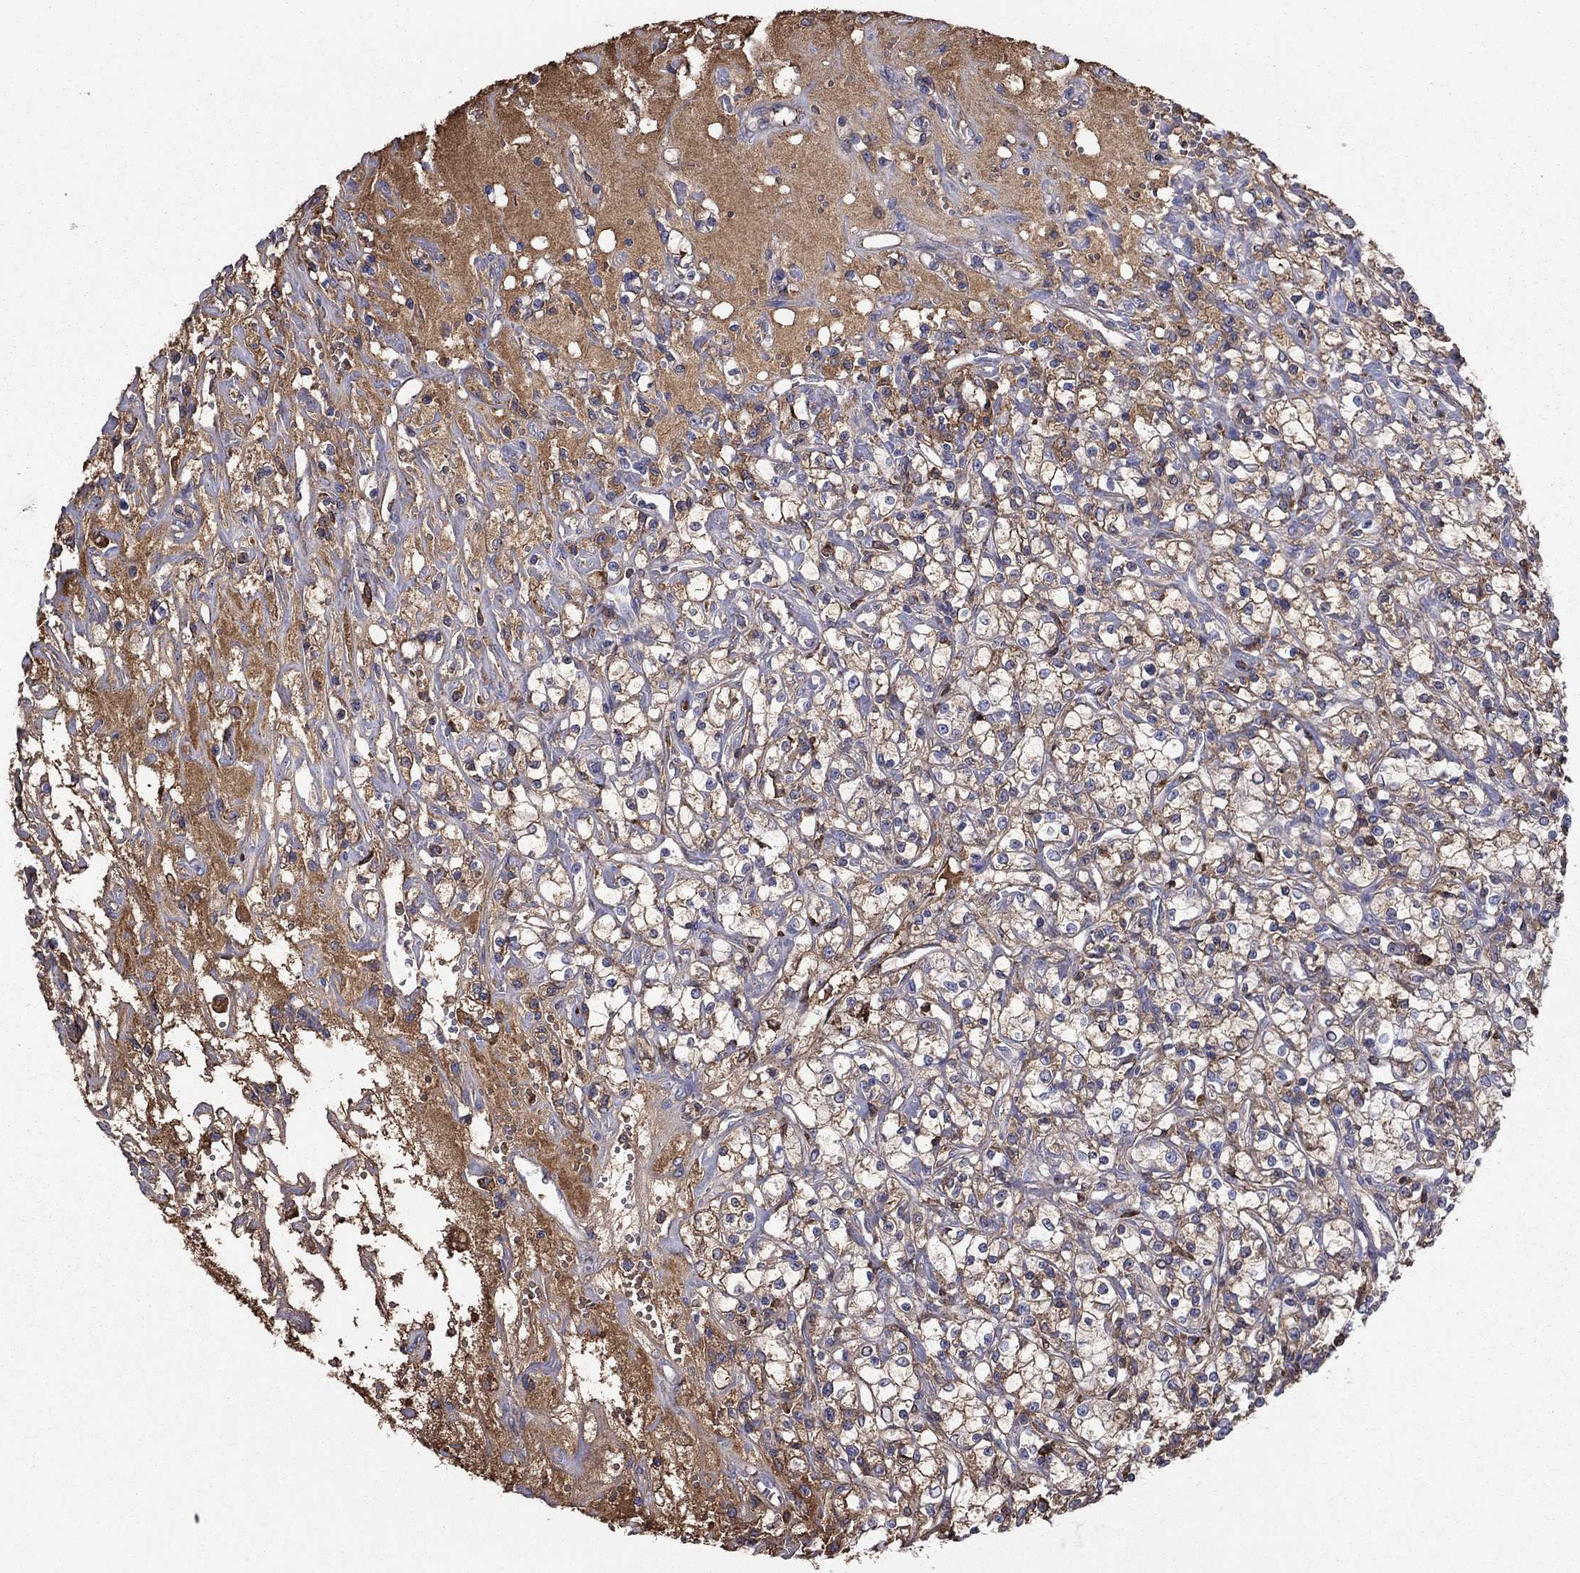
{"staining": {"intensity": "moderate", "quantity": "<25%", "location": "cytoplasmic/membranous"}, "tissue": "renal cancer", "cell_type": "Tumor cells", "image_type": "cancer", "snomed": [{"axis": "morphology", "description": "Adenocarcinoma, NOS"}, {"axis": "topography", "description": "Kidney"}], "caption": "Brown immunohistochemical staining in human renal cancer (adenocarcinoma) shows moderate cytoplasmic/membranous expression in about <25% of tumor cells.", "gene": "HPX", "patient": {"sex": "female", "age": 59}}